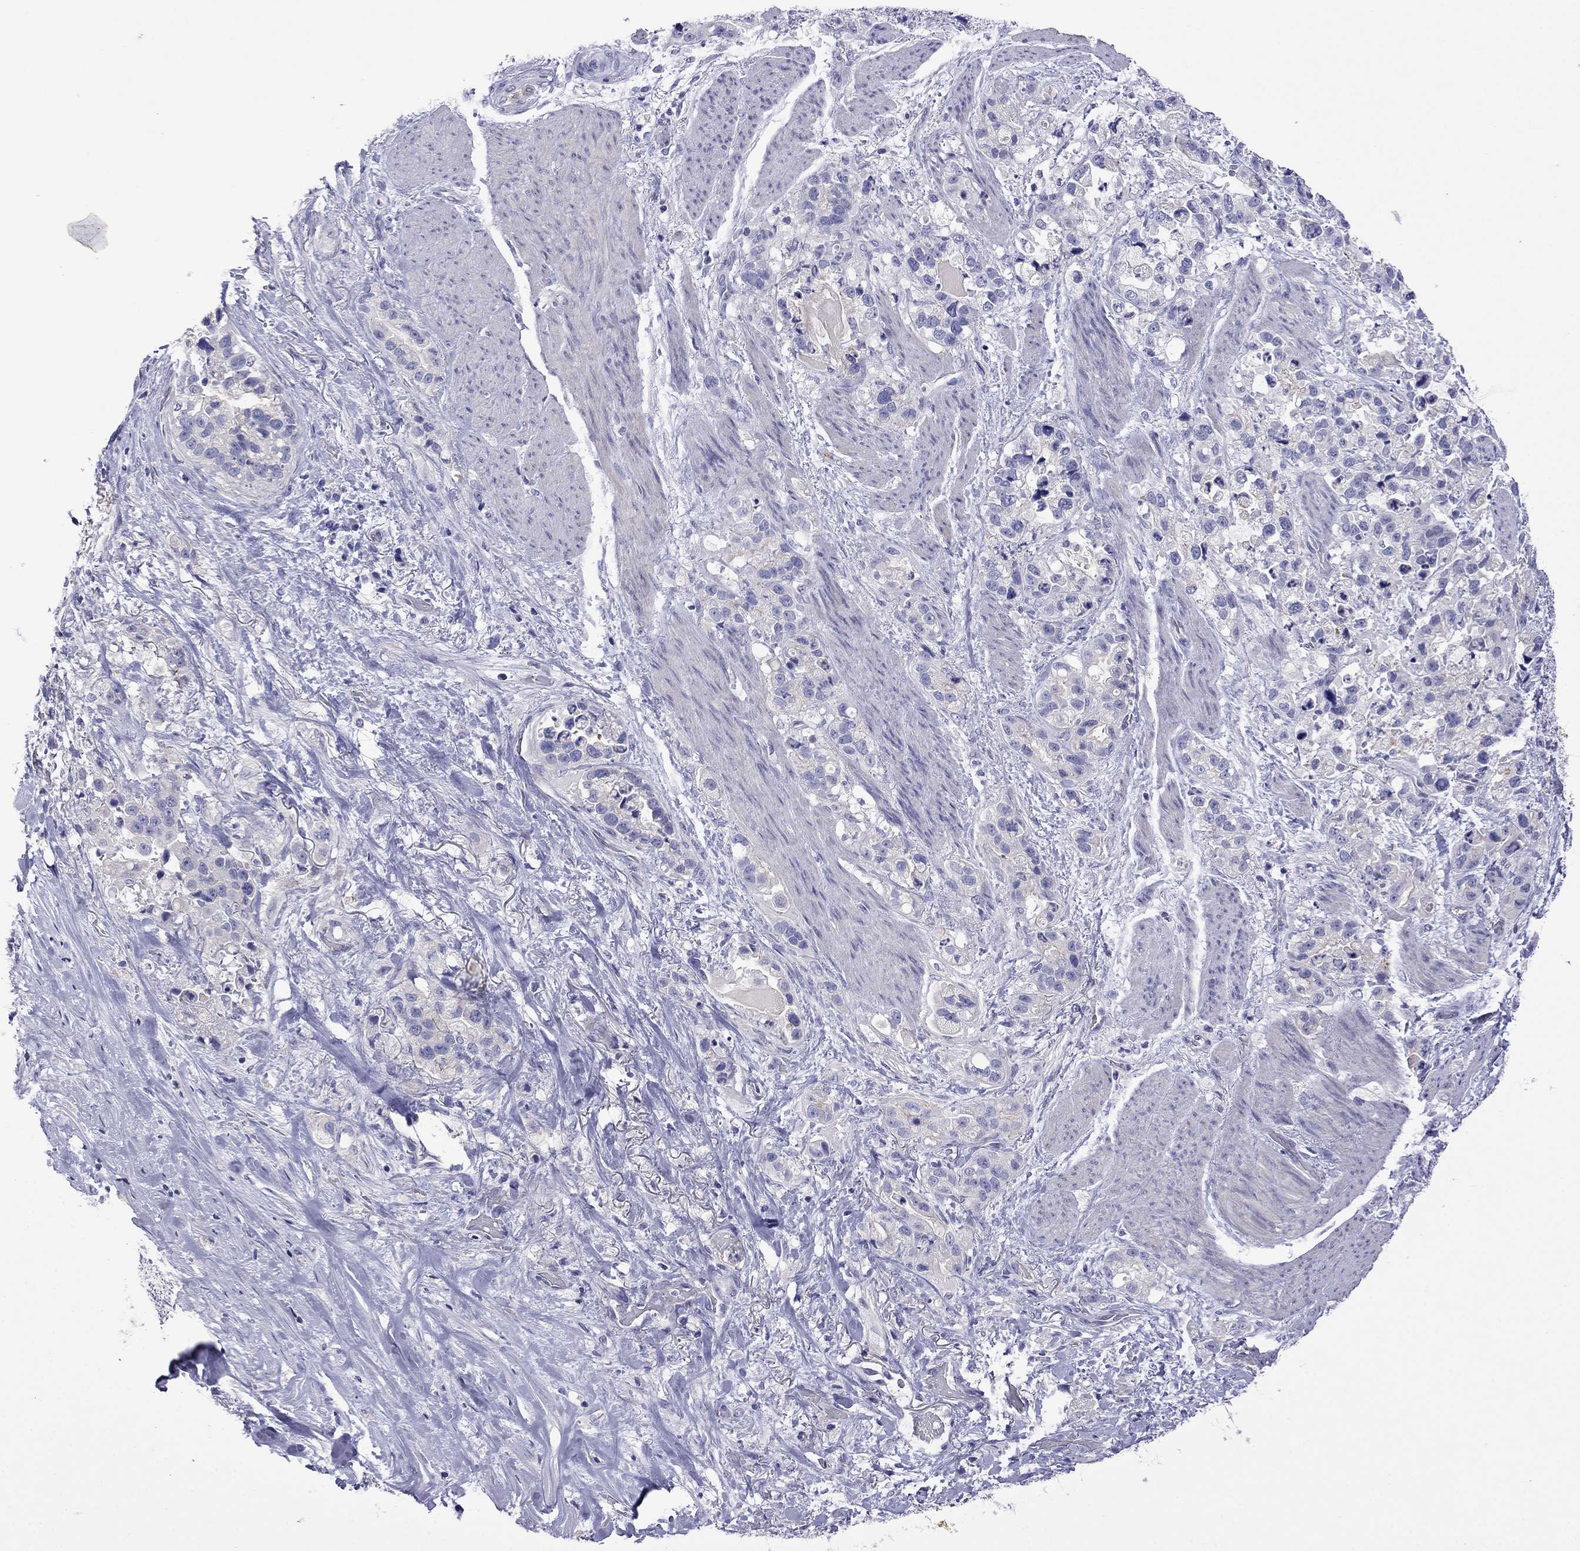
{"staining": {"intensity": "negative", "quantity": "none", "location": "none"}, "tissue": "stomach cancer", "cell_type": "Tumor cells", "image_type": "cancer", "snomed": [{"axis": "morphology", "description": "Adenocarcinoma, NOS"}, {"axis": "topography", "description": "Stomach"}], "caption": "DAB (3,3'-diaminobenzidine) immunohistochemical staining of human adenocarcinoma (stomach) demonstrates no significant expression in tumor cells.", "gene": "STAR", "patient": {"sex": "male", "age": 59}}